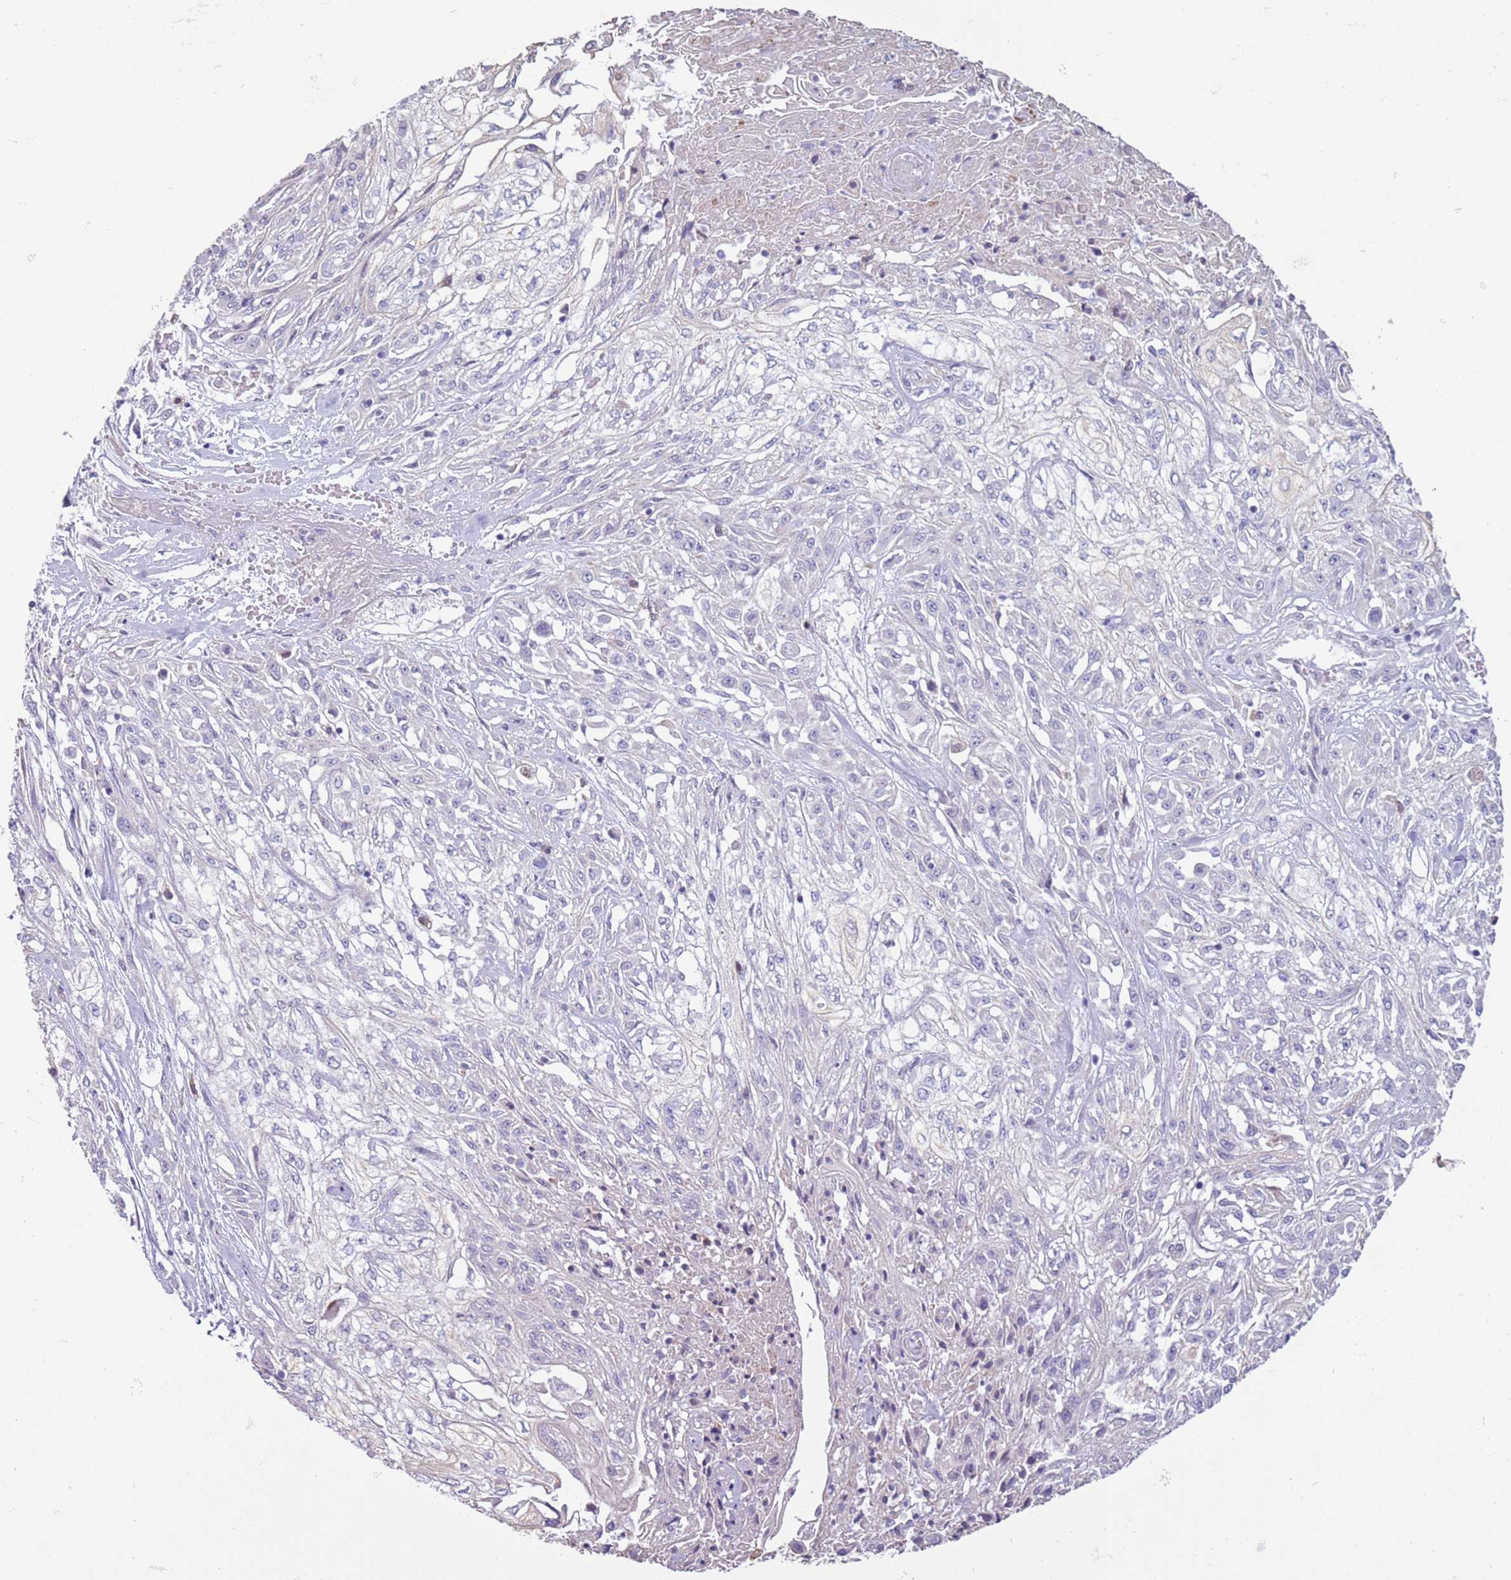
{"staining": {"intensity": "negative", "quantity": "none", "location": "none"}, "tissue": "skin cancer", "cell_type": "Tumor cells", "image_type": "cancer", "snomed": [{"axis": "morphology", "description": "Squamous cell carcinoma, NOS"}, {"axis": "morphology", "description": "Squamous cell carcinoma, metastatic, NOS"}, {"axis": "topography", "description": "Skin"}, {"axis": "topography", "description": "Lymph node"}], "caption": "IHC of human skin cancer exhibits no expression in tumor cells. The staining is performed using DAB brown chromogen with nuclei counter-stained in using hematoxylin.", "gene": "OAF", "patient": {"sex": "male", "age": 75}}